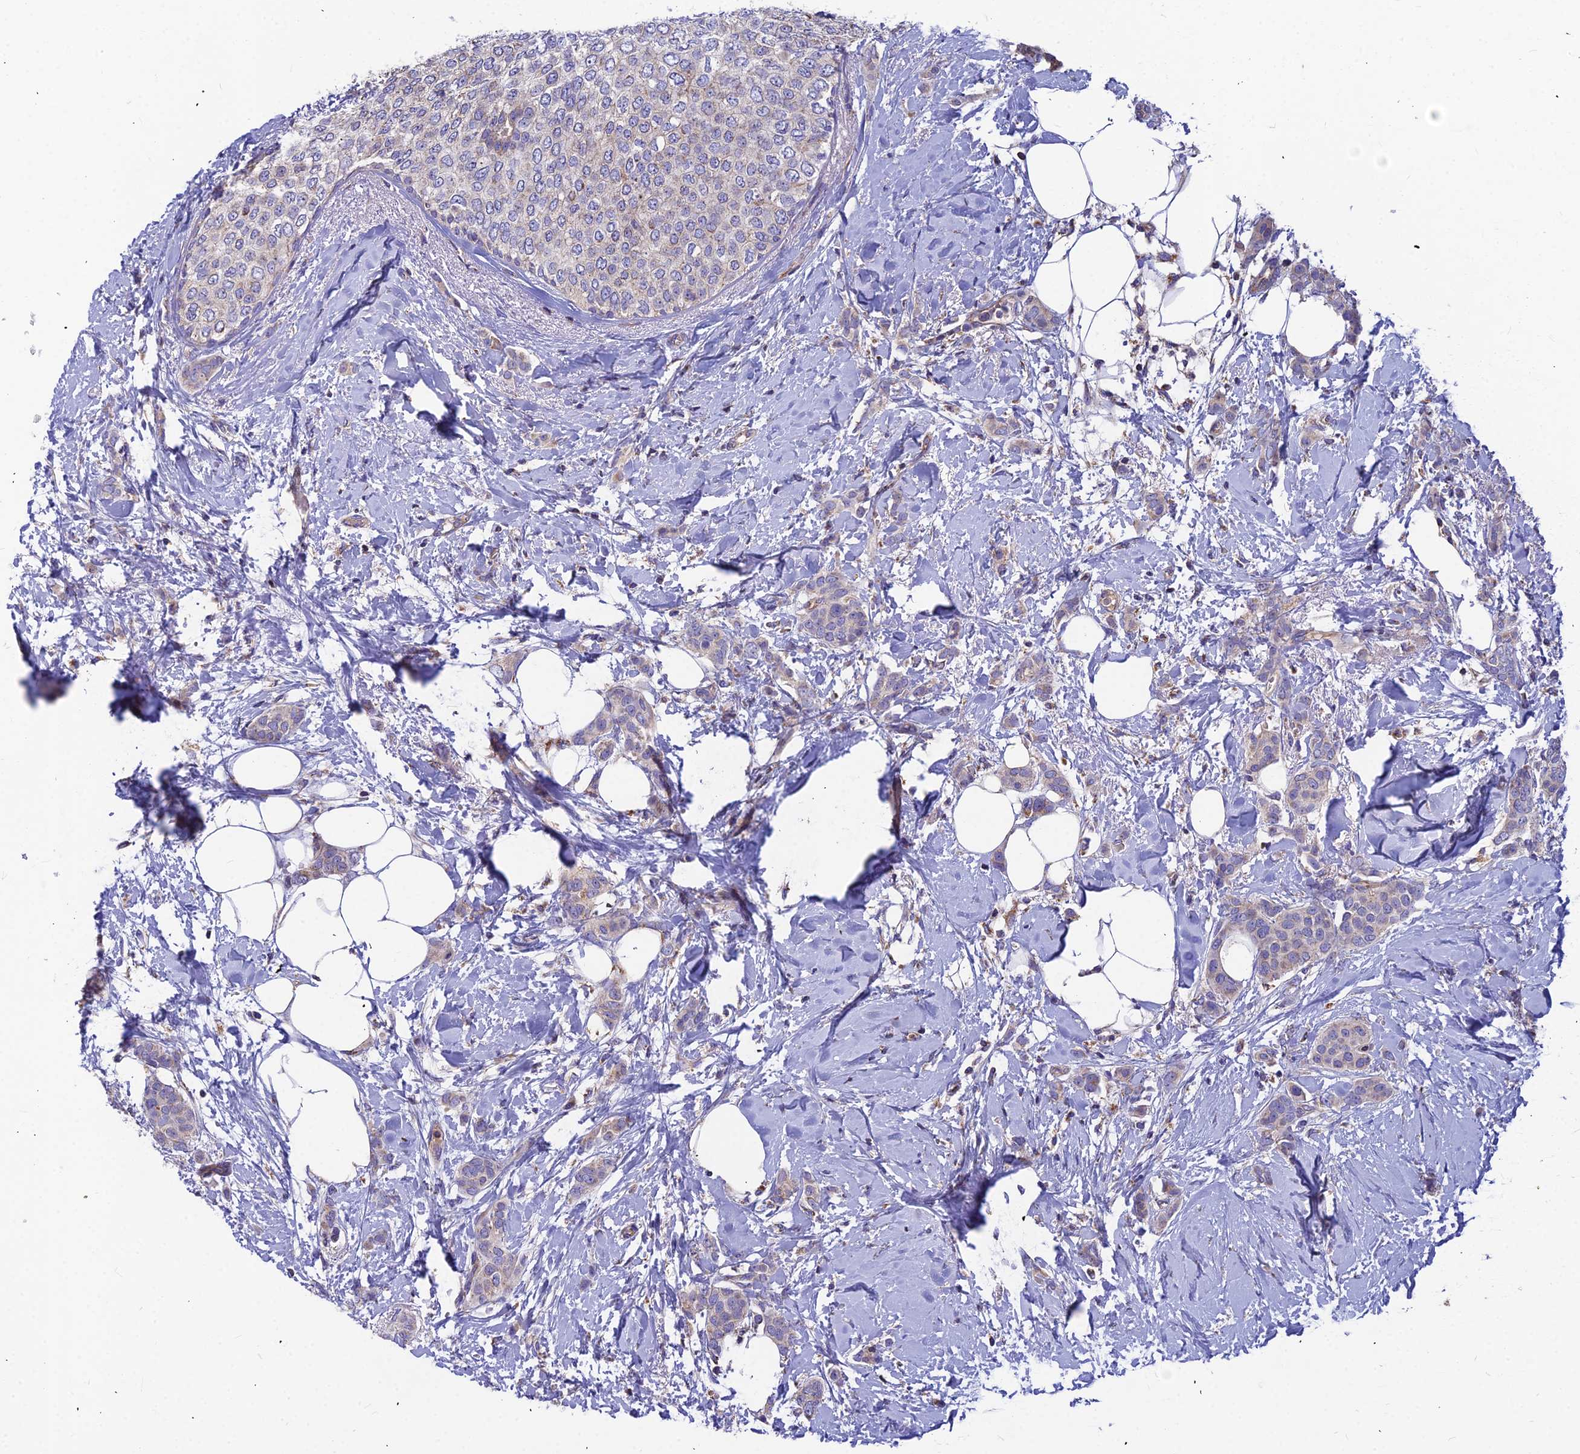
{"staining": {"intensity": "negative", "quantity": "none", "location": "none"}, "tissue": "breast cancer", "cell_type": "Tumor cells", "image_type": "cancer", "snomed": [{"axis": "morphology", "description": "Duct carcinoma"}, {"axis": "topography", "description": "Breast"}], "caption": "A histopathology image of human breast infiltrating ductal carcinoma is negative for staining in tumor cells.", "gene": "ASPHD1", "patient": {"sex": "female", "age": 72}}